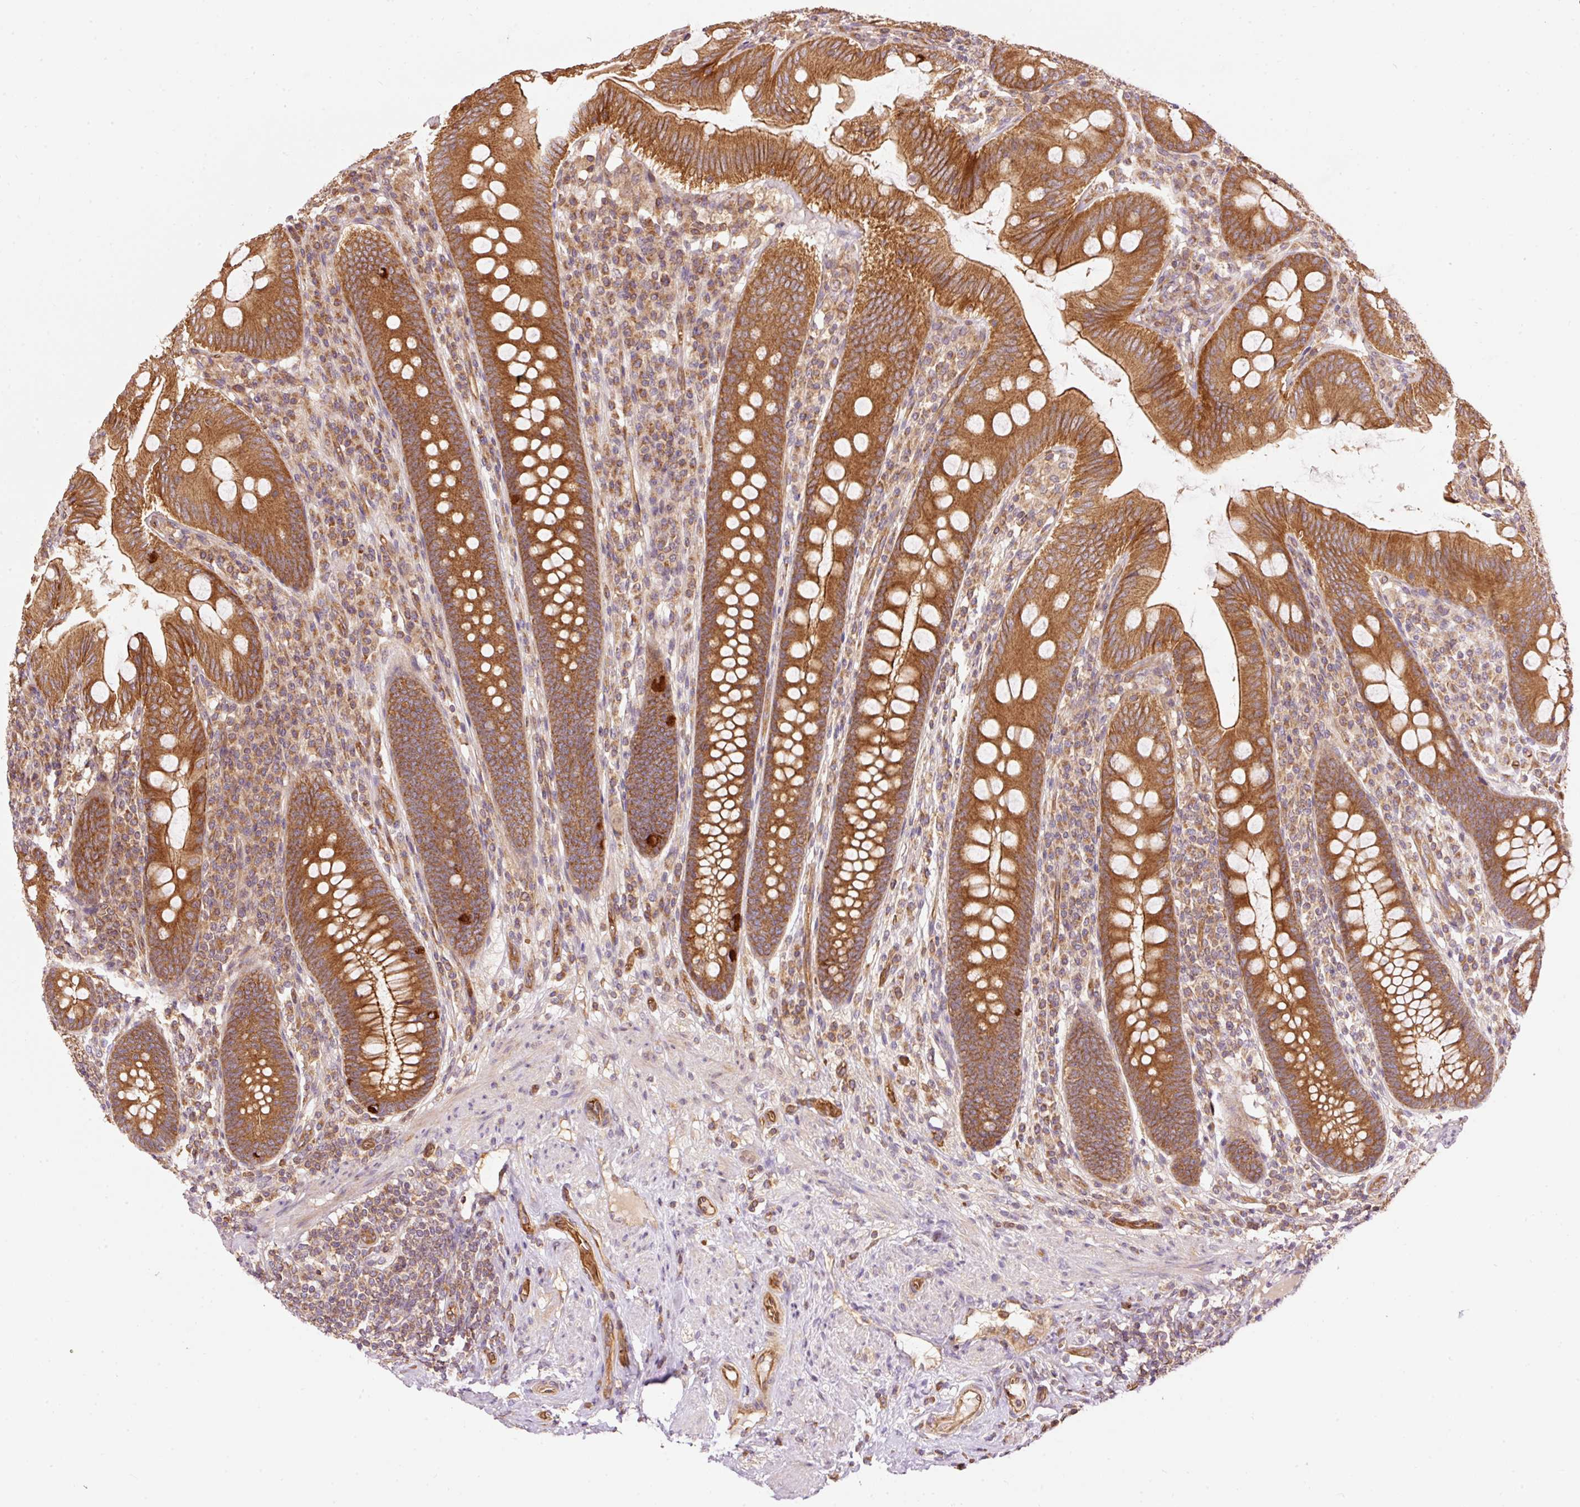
{"staining": {"intensity": "strong", "quantity": ">75%", "location": "cytoplasmic/membranous"}, "tissue": "appendix", "cell_type": "Glandular cells", "image_type": "normal", "snomed": [{"axis": "morphology", "description": "Normal tissue, NOS"}, {"axis": "topography", "description": "Appendix"}], "caption": "Benign appendix shows strong cytoplasmic/membranous positivity in approximately >75% of glandular cells.", "gene": "ADCY4", "patient": {"sex": "male", "age": 71}}